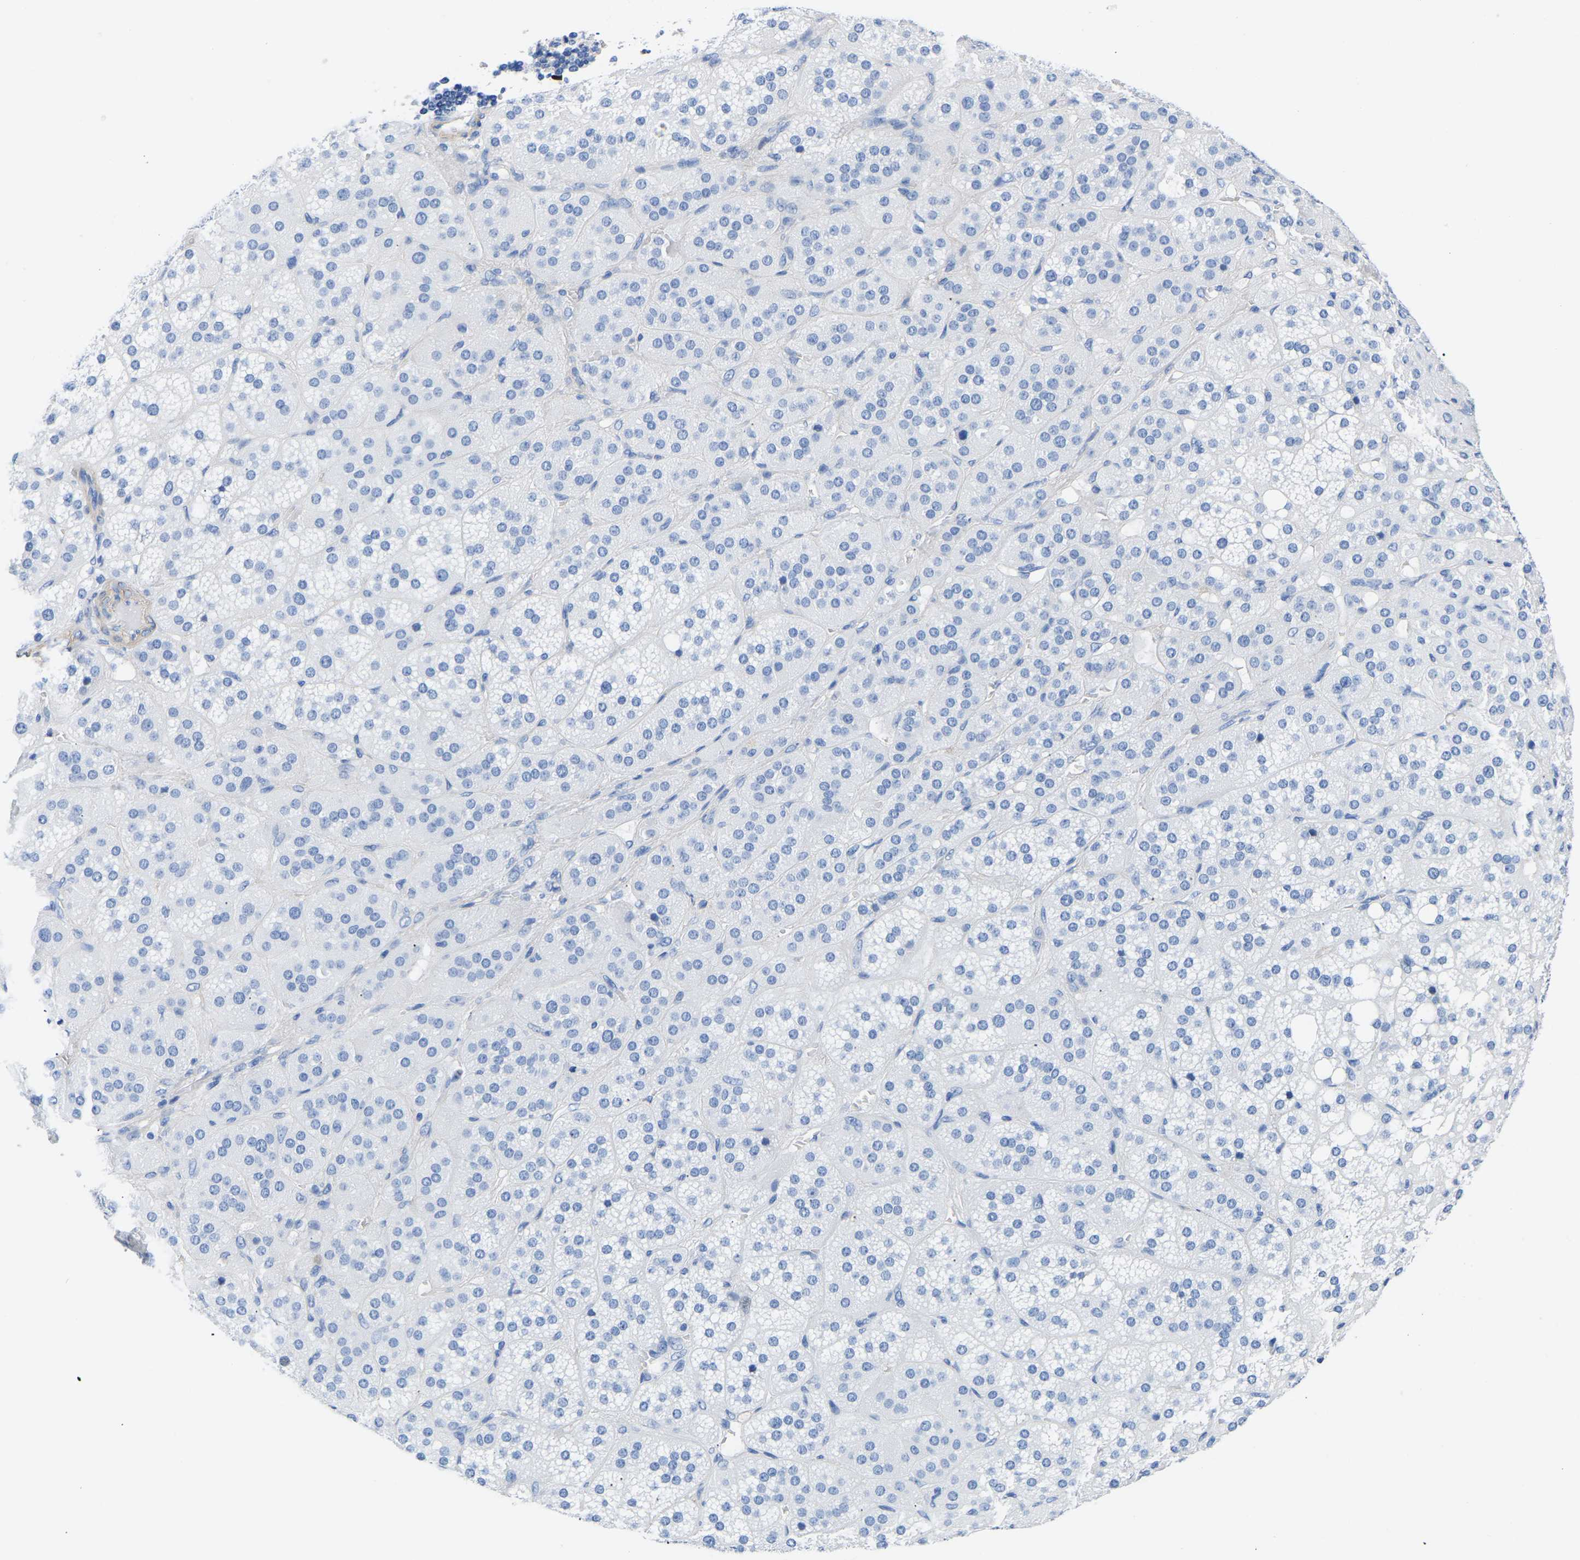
{"staining": {"intensity": "negative", "quantity": "none", "location": "none"}, "tissue": "adrenal gland", "cell_type": "Glandular cells", "image_type": "normal", "snomed": [{"axis": "morphology", "description": "Normal tissue, NOS"}, {"axis": "topography", "description": "Adrenal gland"}], "caption": "Glandular cells are negative for brown protein staining in benign adrenal gland.", "gene": "UPK3A", "patient": {"sex": "female", "age": 59}}